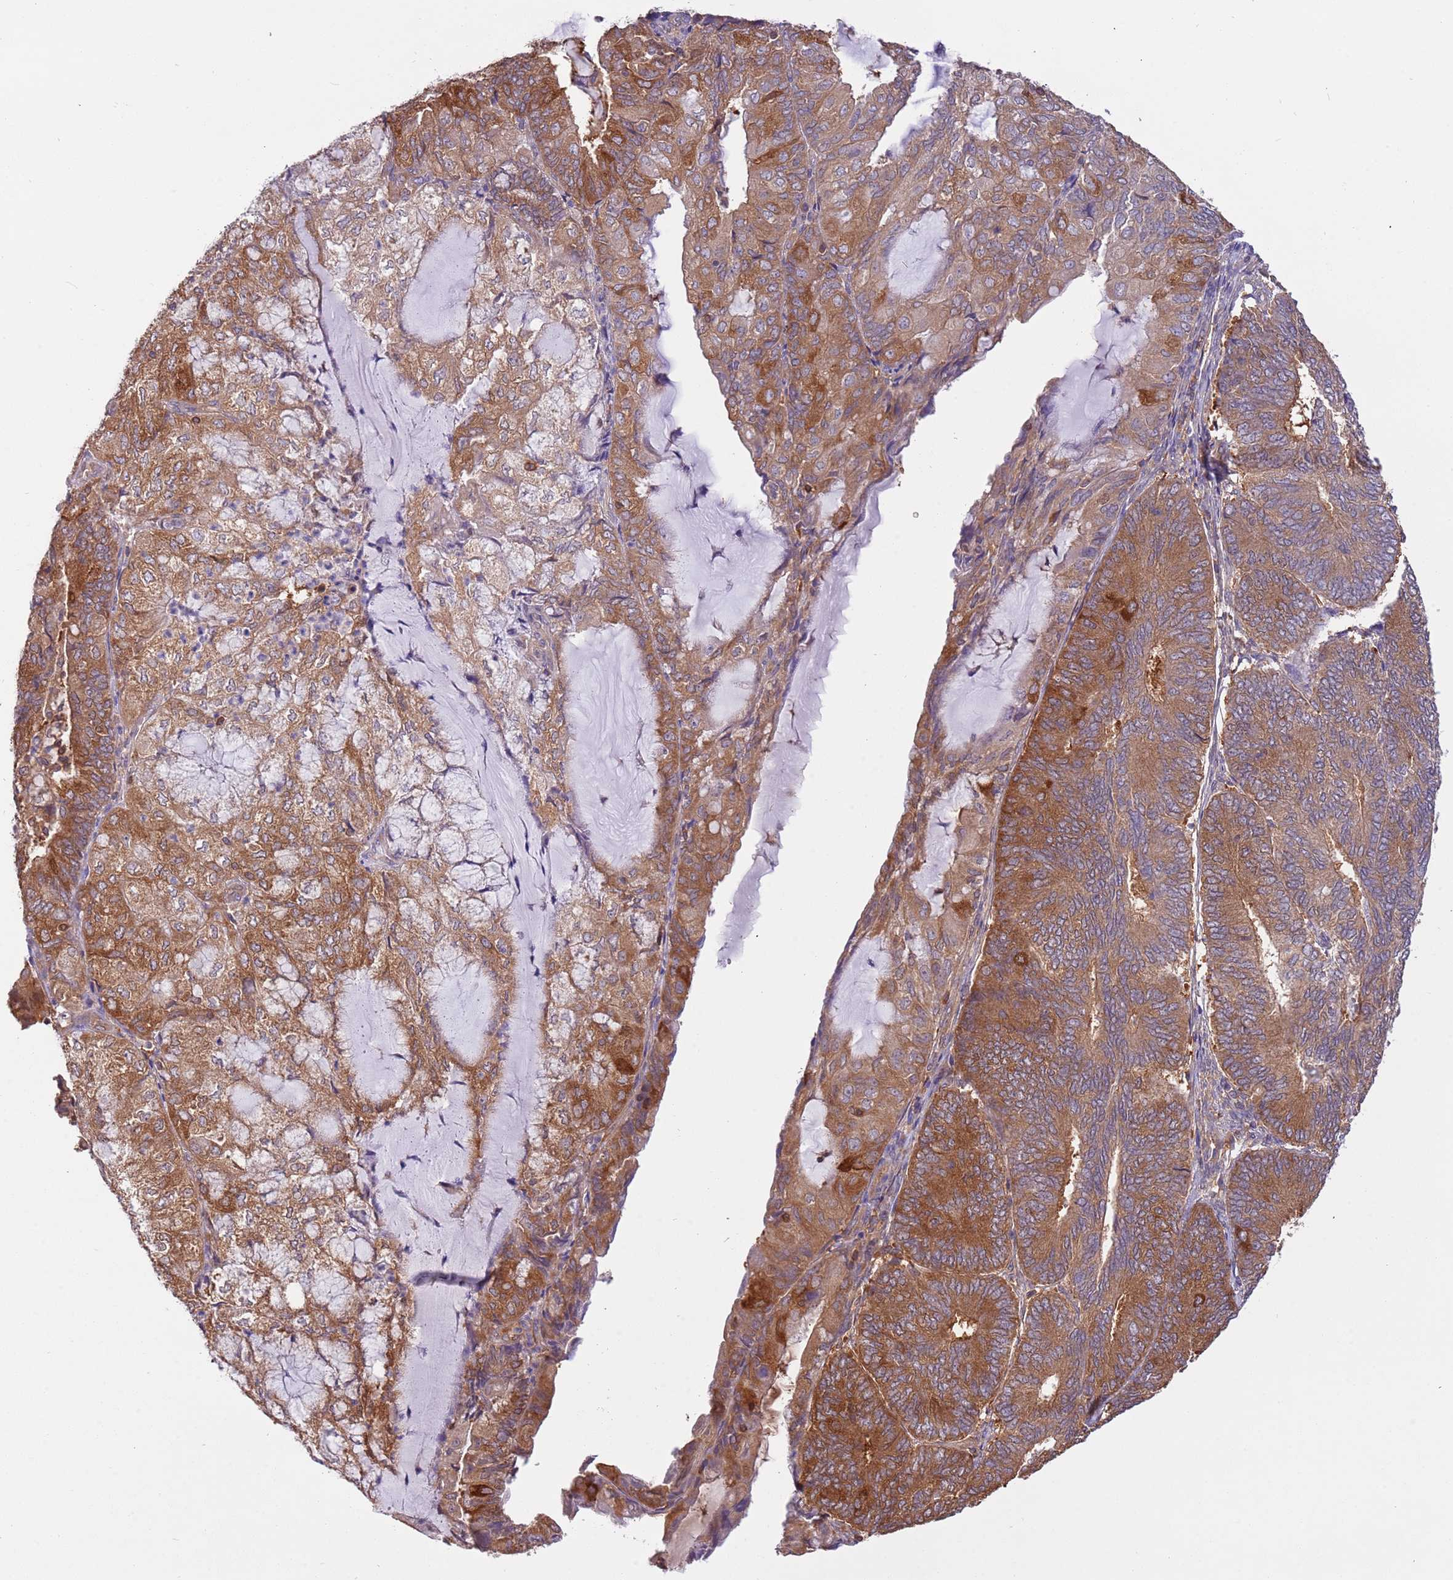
{"staining": {"intensity": "moderate", "quantity": ">75%", "location": "cytoplasmic/membranous"}, "tissue": "endometrial cancer", "cell_type": "Tumor cells", "image_type": "cancer", "snomed": [{"axis": "morphology", "description": "Adenocarcinoma, NOS"}, {"axis": "topography", "description": "Endometrium"}], "caption": "This histopathology image displays immunohistochemistry staining of endometrial cancer (adenocarcinoma), with medium moderate cytoplasmic/membranous staining in approximately >75% of tumor cells.", "gene": "STIP1", "patient": {"sex": "female", "age": 81}}